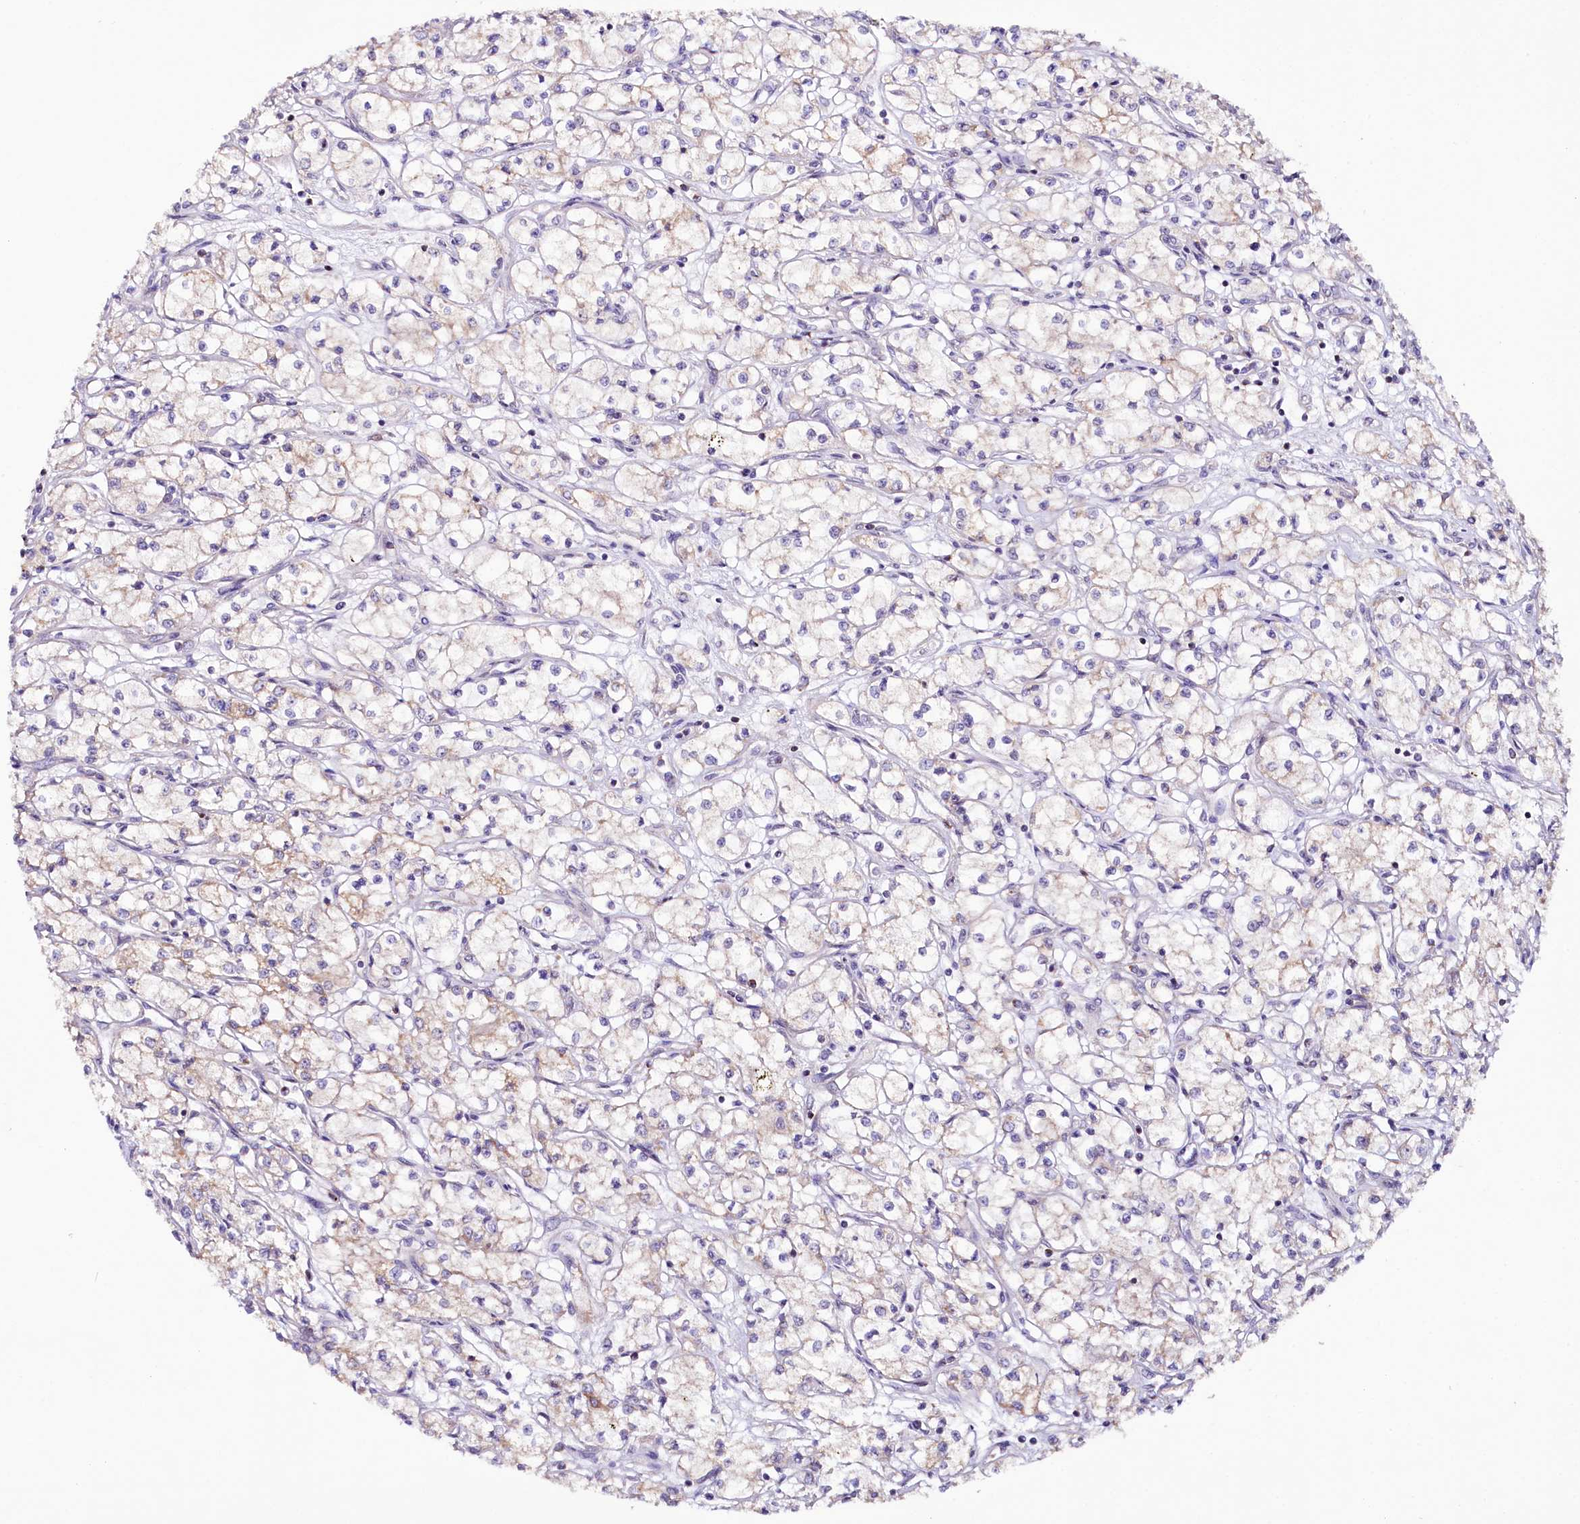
{"staining": {"intensity": "weak", "quantity": "25%-75%", "location": "cytoplasmic/membranous"}, "tissue": "renal cancer", "cell_type": "Tumor cells", "image_type": "cancer", "snomed": [{"axis": "morphology", "description": "Adenocarcinoma, NOS"}, {"axis": "topography", "description": "Kidney"}], "caption": "About 25%-75% of tumor cells in renal cancer demonstrate weak cytoplasmic/membranous protein expression as visualized by brown immunohistochemical staining.", "gene": "ZNF45", "patient": {"sex": "male", "age": 59}}